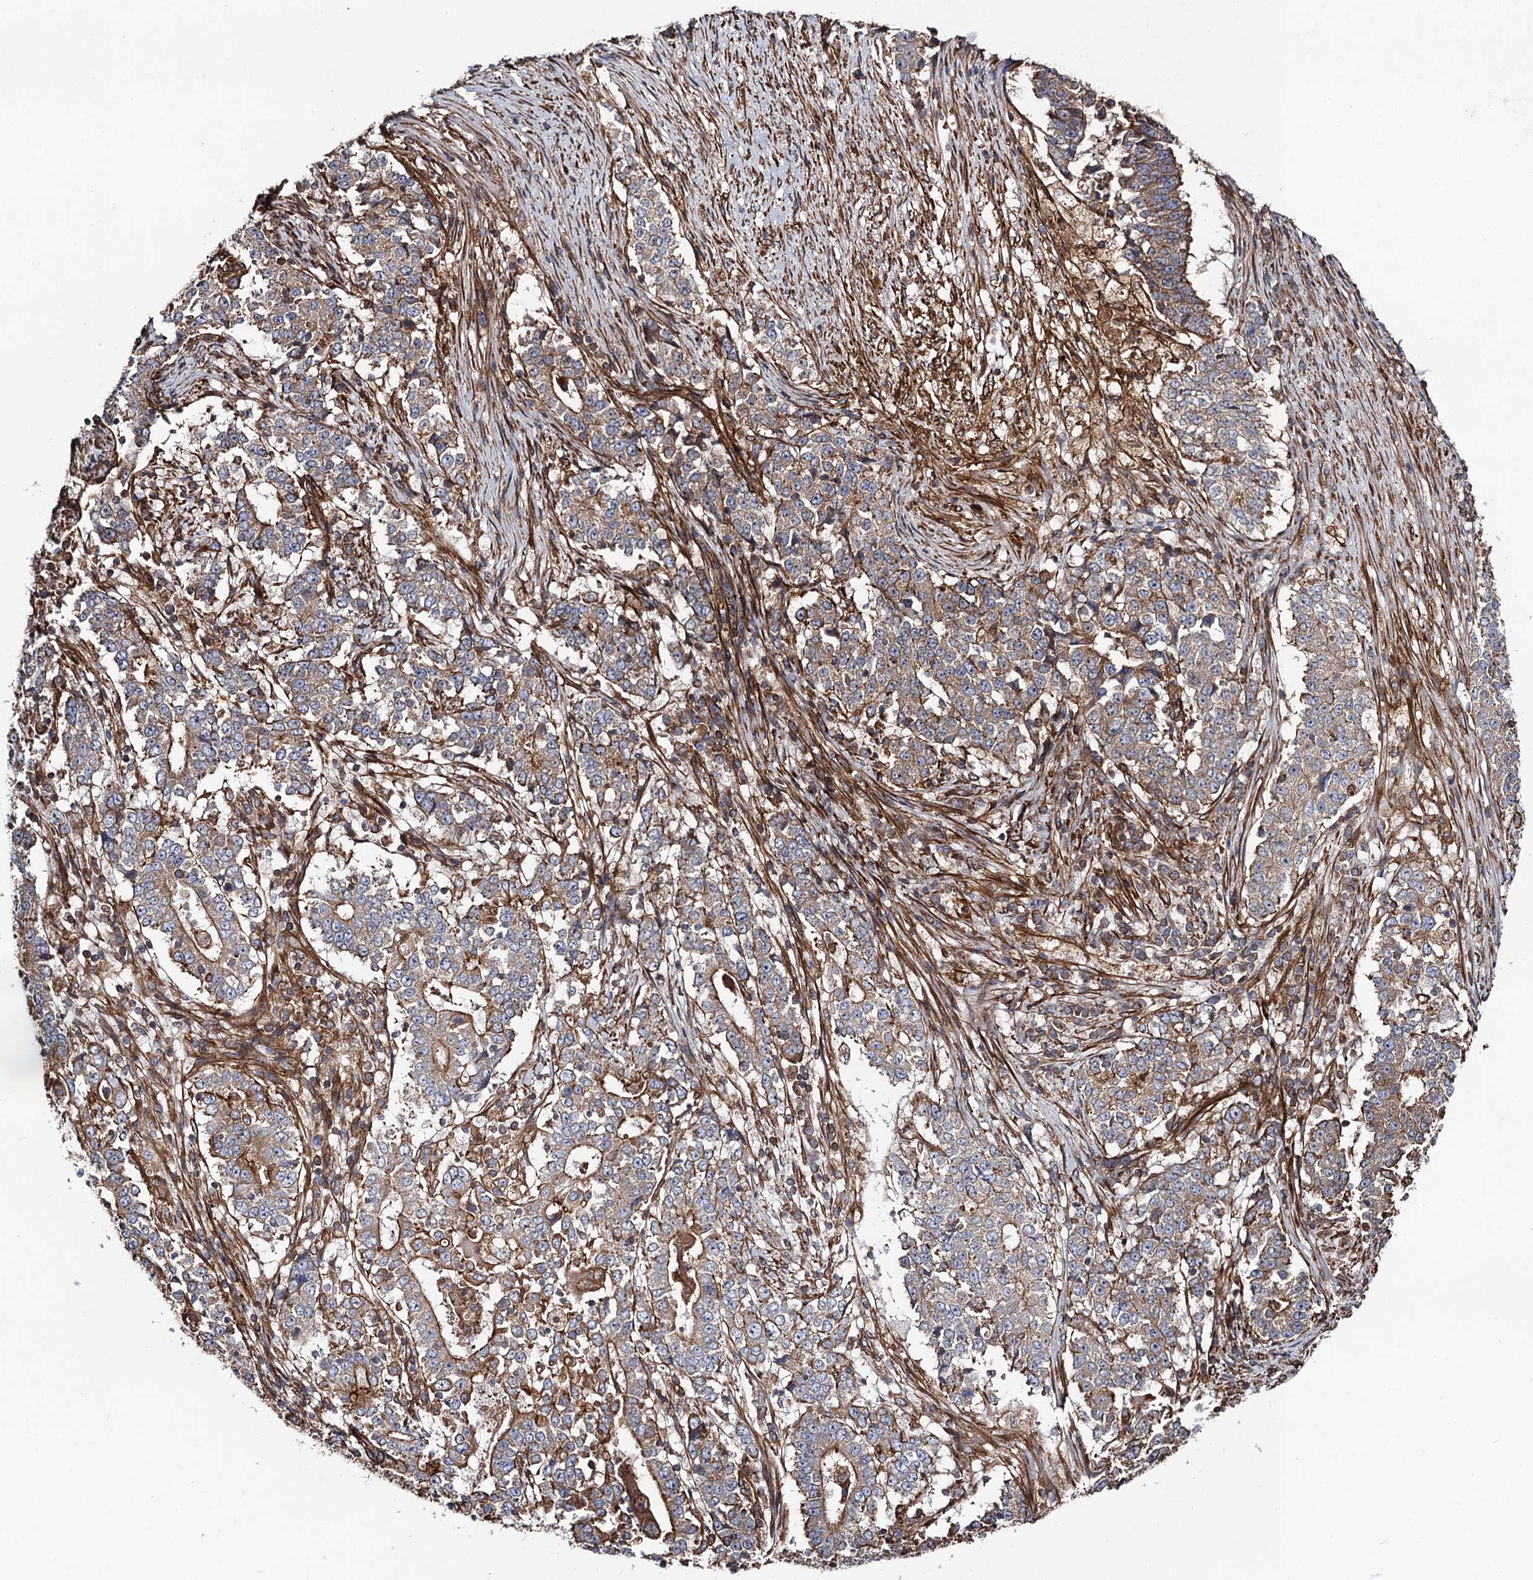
{"staining": {"intensity": "moderate", "quantity": "25%-75%", "location": "cytoplasmic/membranous"}, "tissue": "stomach cancer", "cell_type": "Tumor cells", "image_type": "cancer", "snomed": [{"axis": "morphology", "description": "Adenocarcinoma, NOS"}, {"axis": "topography", "description": "Stomach"}], "caption": "Human adenocarcinoma (stomach) stained for a protein (brown) reveals moderate cytoplasmic/membranous positive expression in approximately 25%-75% of tumor cells.", "gene": "CIP2A", "patient": {"sex": "male", "age": 59}}